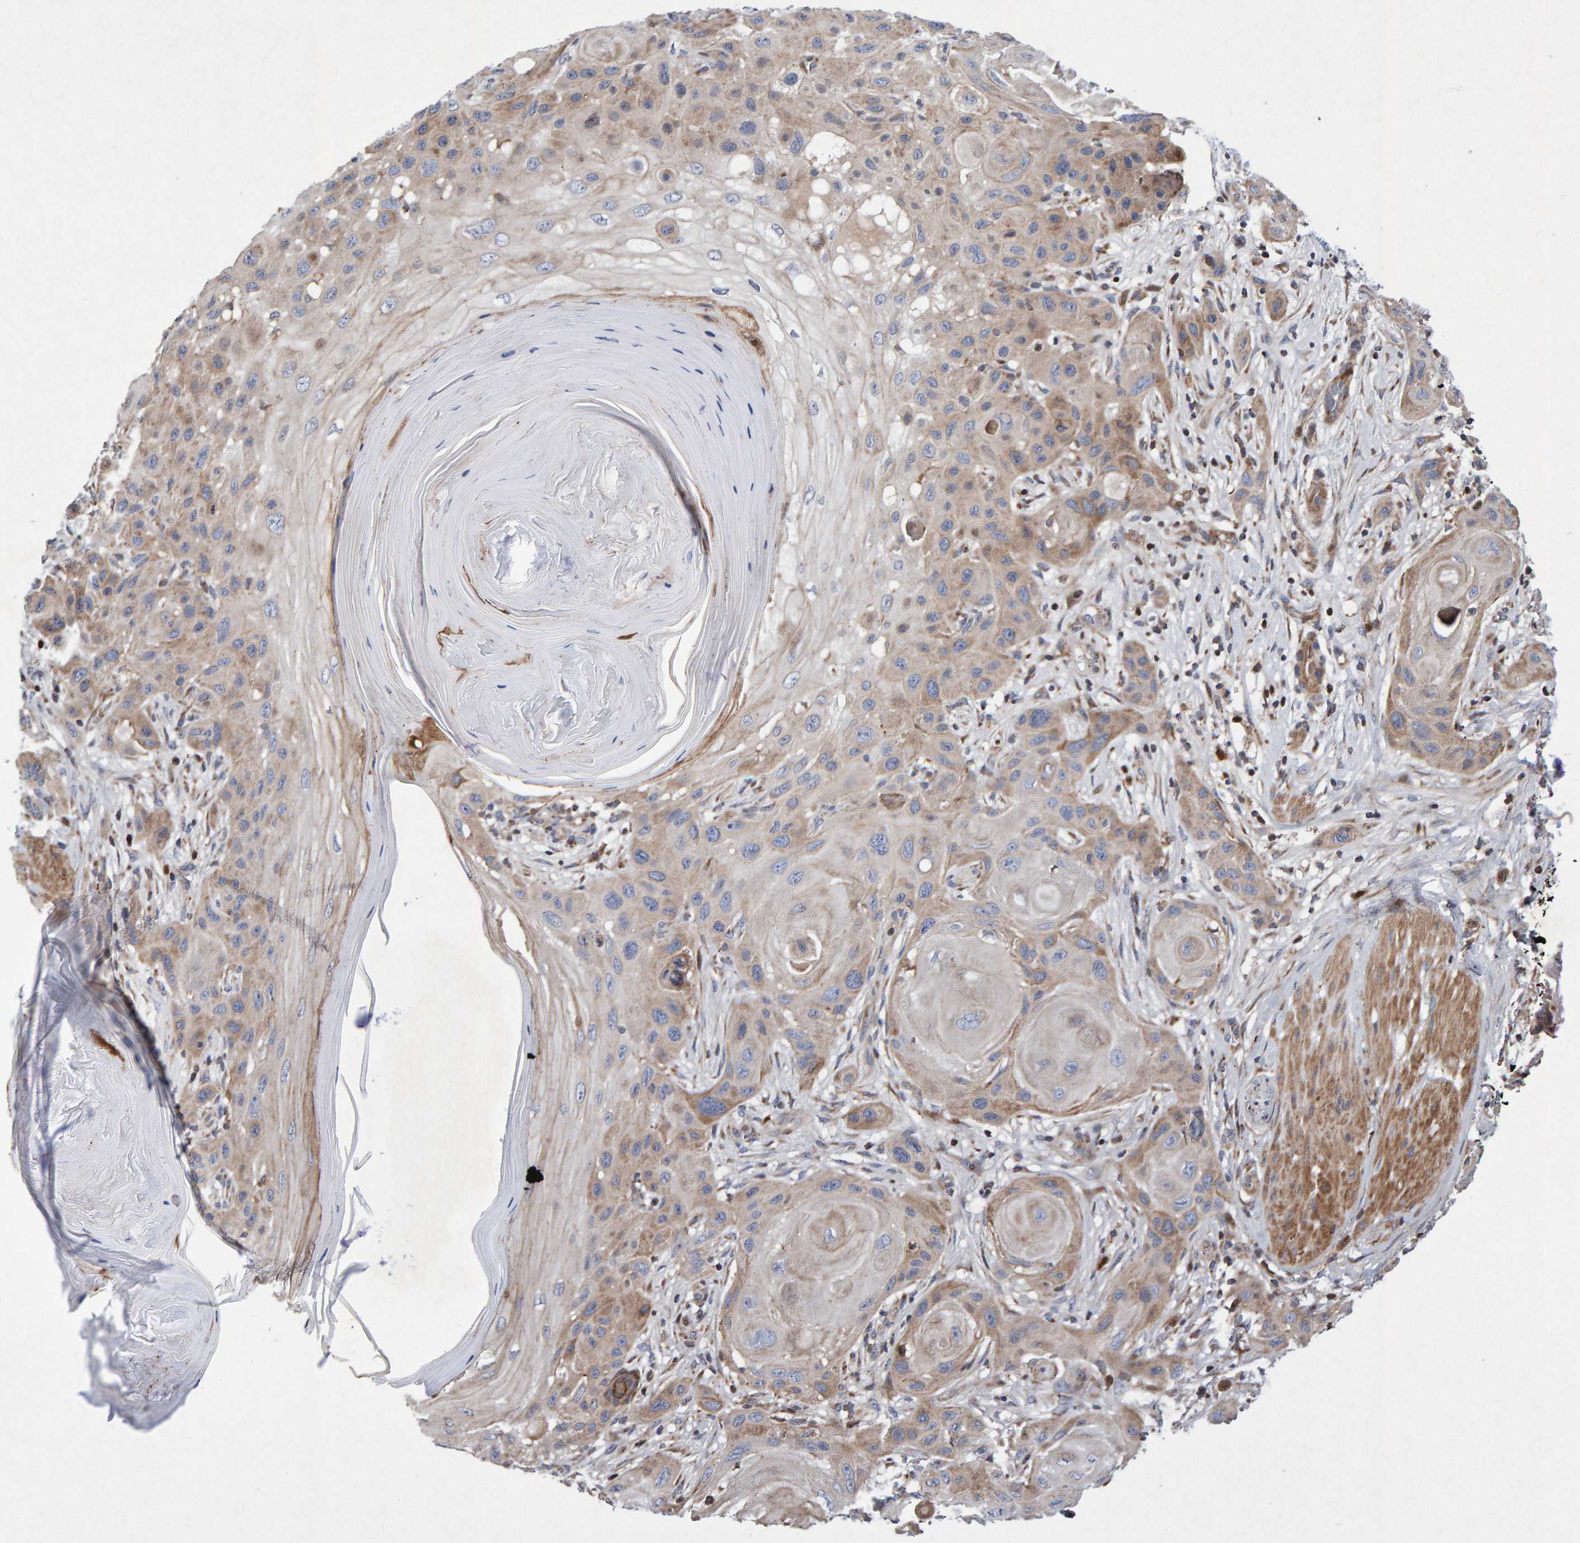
{"staining": {"intensity": "weak", "quantity": ">75%", "location": "cytoplasmic/membranous"}, "tissue": "skin cancer", "cell_type": "Tumor cells", "image_type": "cancer", "snomed": [{"axis": "morphology", "description": "Squamous cell carcinoma, NOS"}, {"axis": "topography", "description": "Skin"}], "caption": "Skin squamous cell carcinoma stained with a protein marker displays weak staining in tumor cells.", "gene": "PECR", "patient": {"sex": "female", "age": 96}}